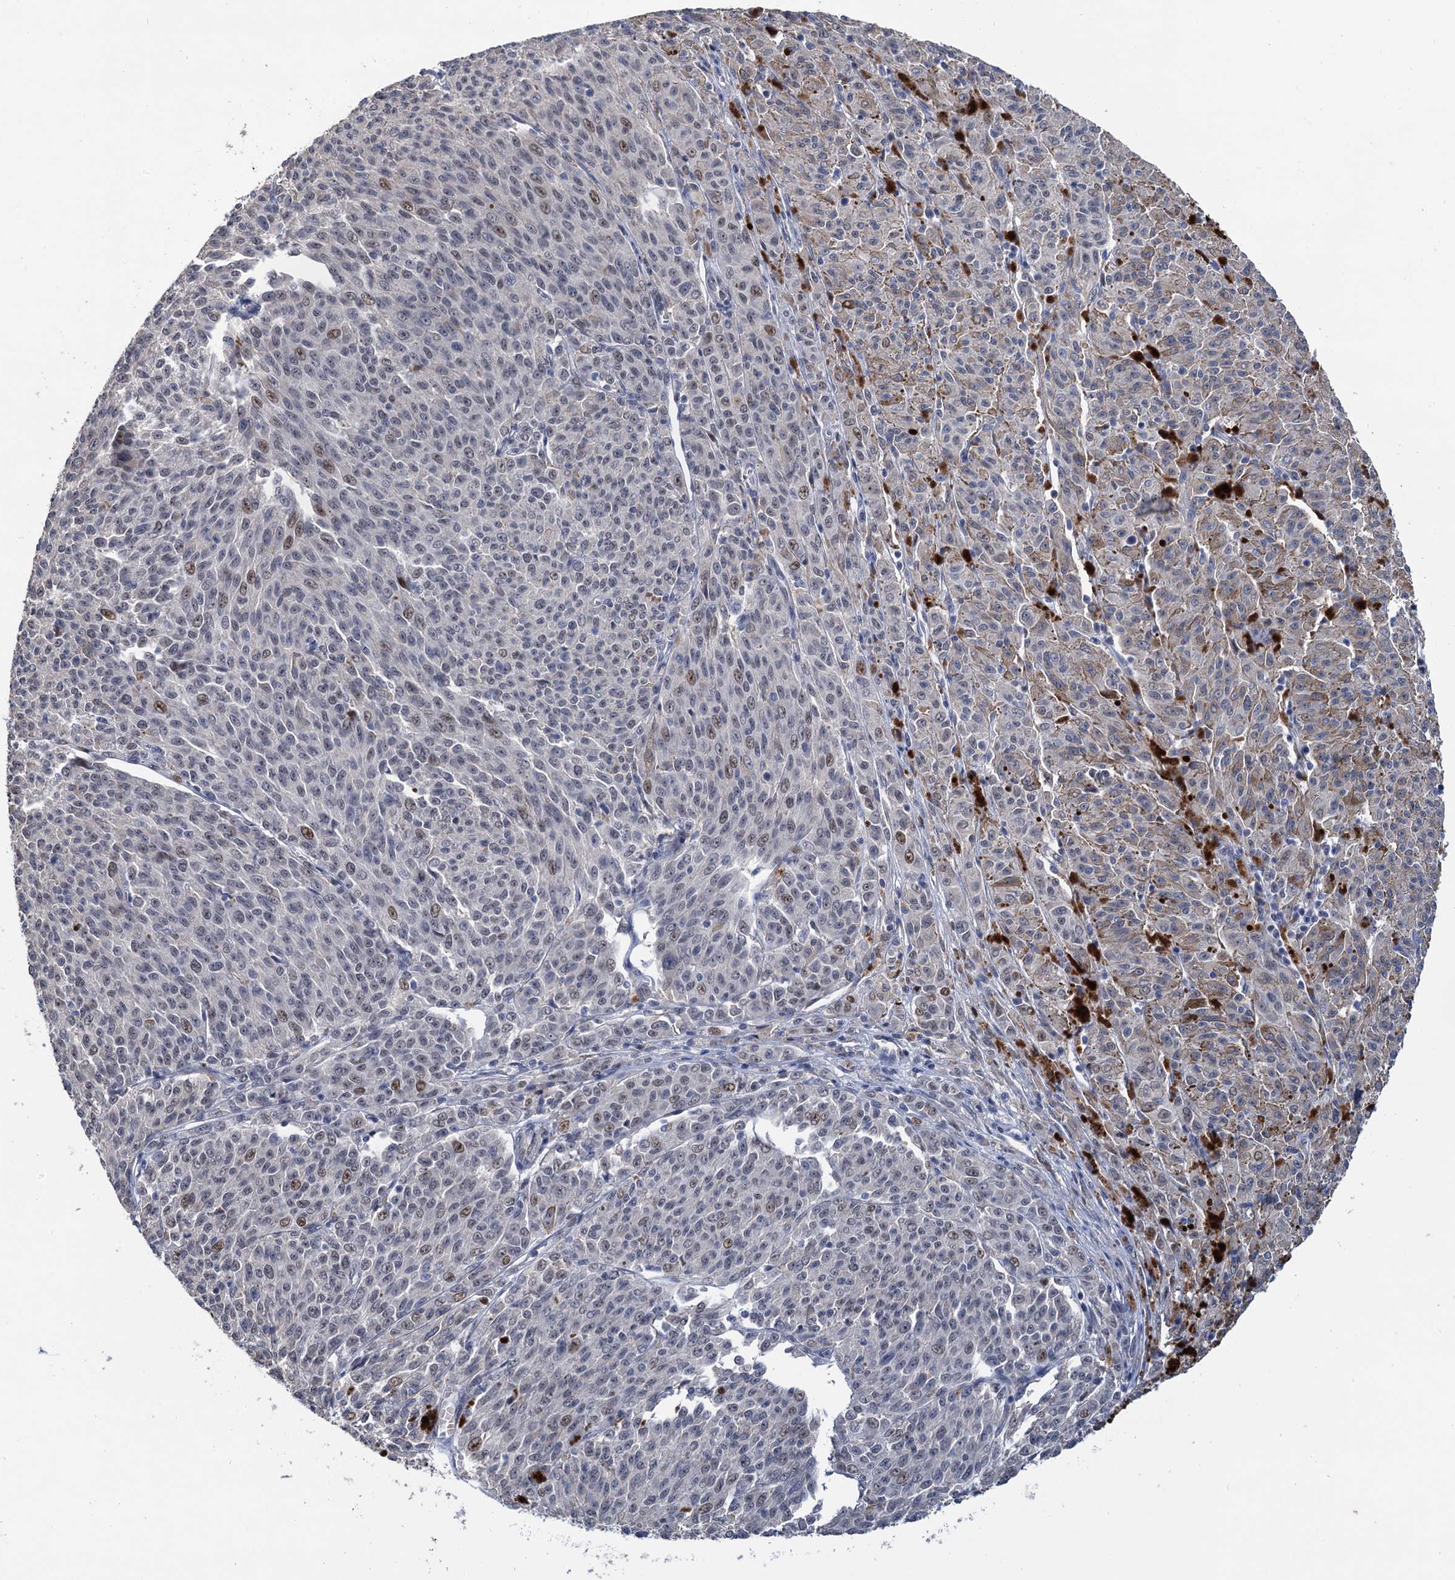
{"staining": {"intensity": "weak", "quantity": "<25%", "location": "nuclear"}, "tissue": "melanoma", "cell_type": "Tumor cells", "image_type": "cancer", "snomed": [{"axis": "morphology", "description": "Malignant melanoma, NOS"}, {"axis": "topography", "description": "Skin"}], "caption": "Immunohistochemical staining of melanoma reveals no significant staining in tumor cells.", "gene": "TSEN34", "patient": {"sex": "female", "age": 52}}